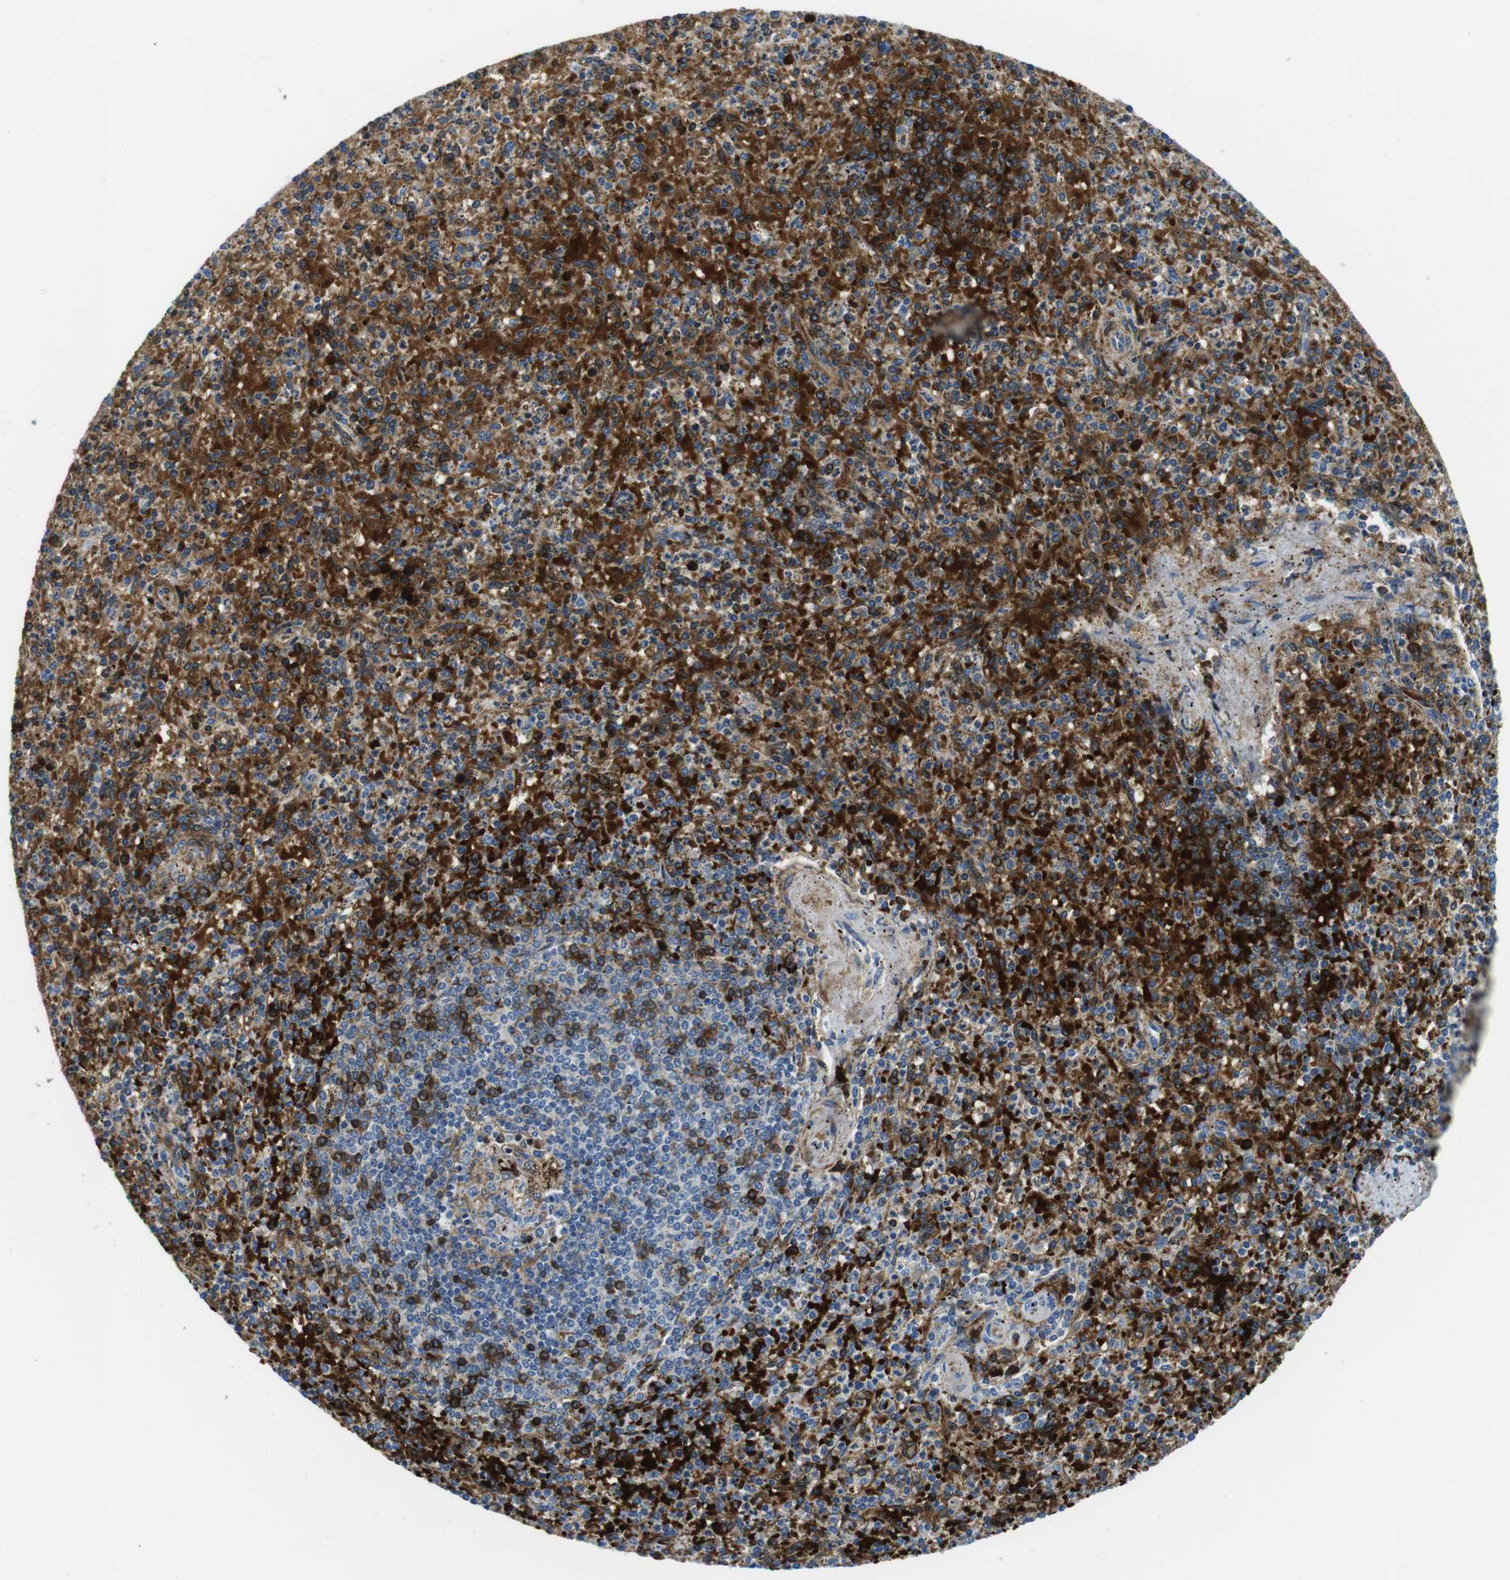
{"staining": {"intensity": "strong", "quantity": "25%-75%", "location": "cytoplasmic/membranous"}, "tissue": "spleen", "cell_type": "Cells in red pulp", "image_type": "normal", "snomed": [{"axis": "morphology", "description": "Normal tissue, NOS"}, {"axis": "topography", "description": "Spleen"}], "caption": "Spleen stained for a protein (brown) exhibits strong cytoplasmic/membranous positive staining in about 25%-75% of cells in red pulp.", "gene": "TFAP2C", "patient": {"sex": "male", "age": 72}}